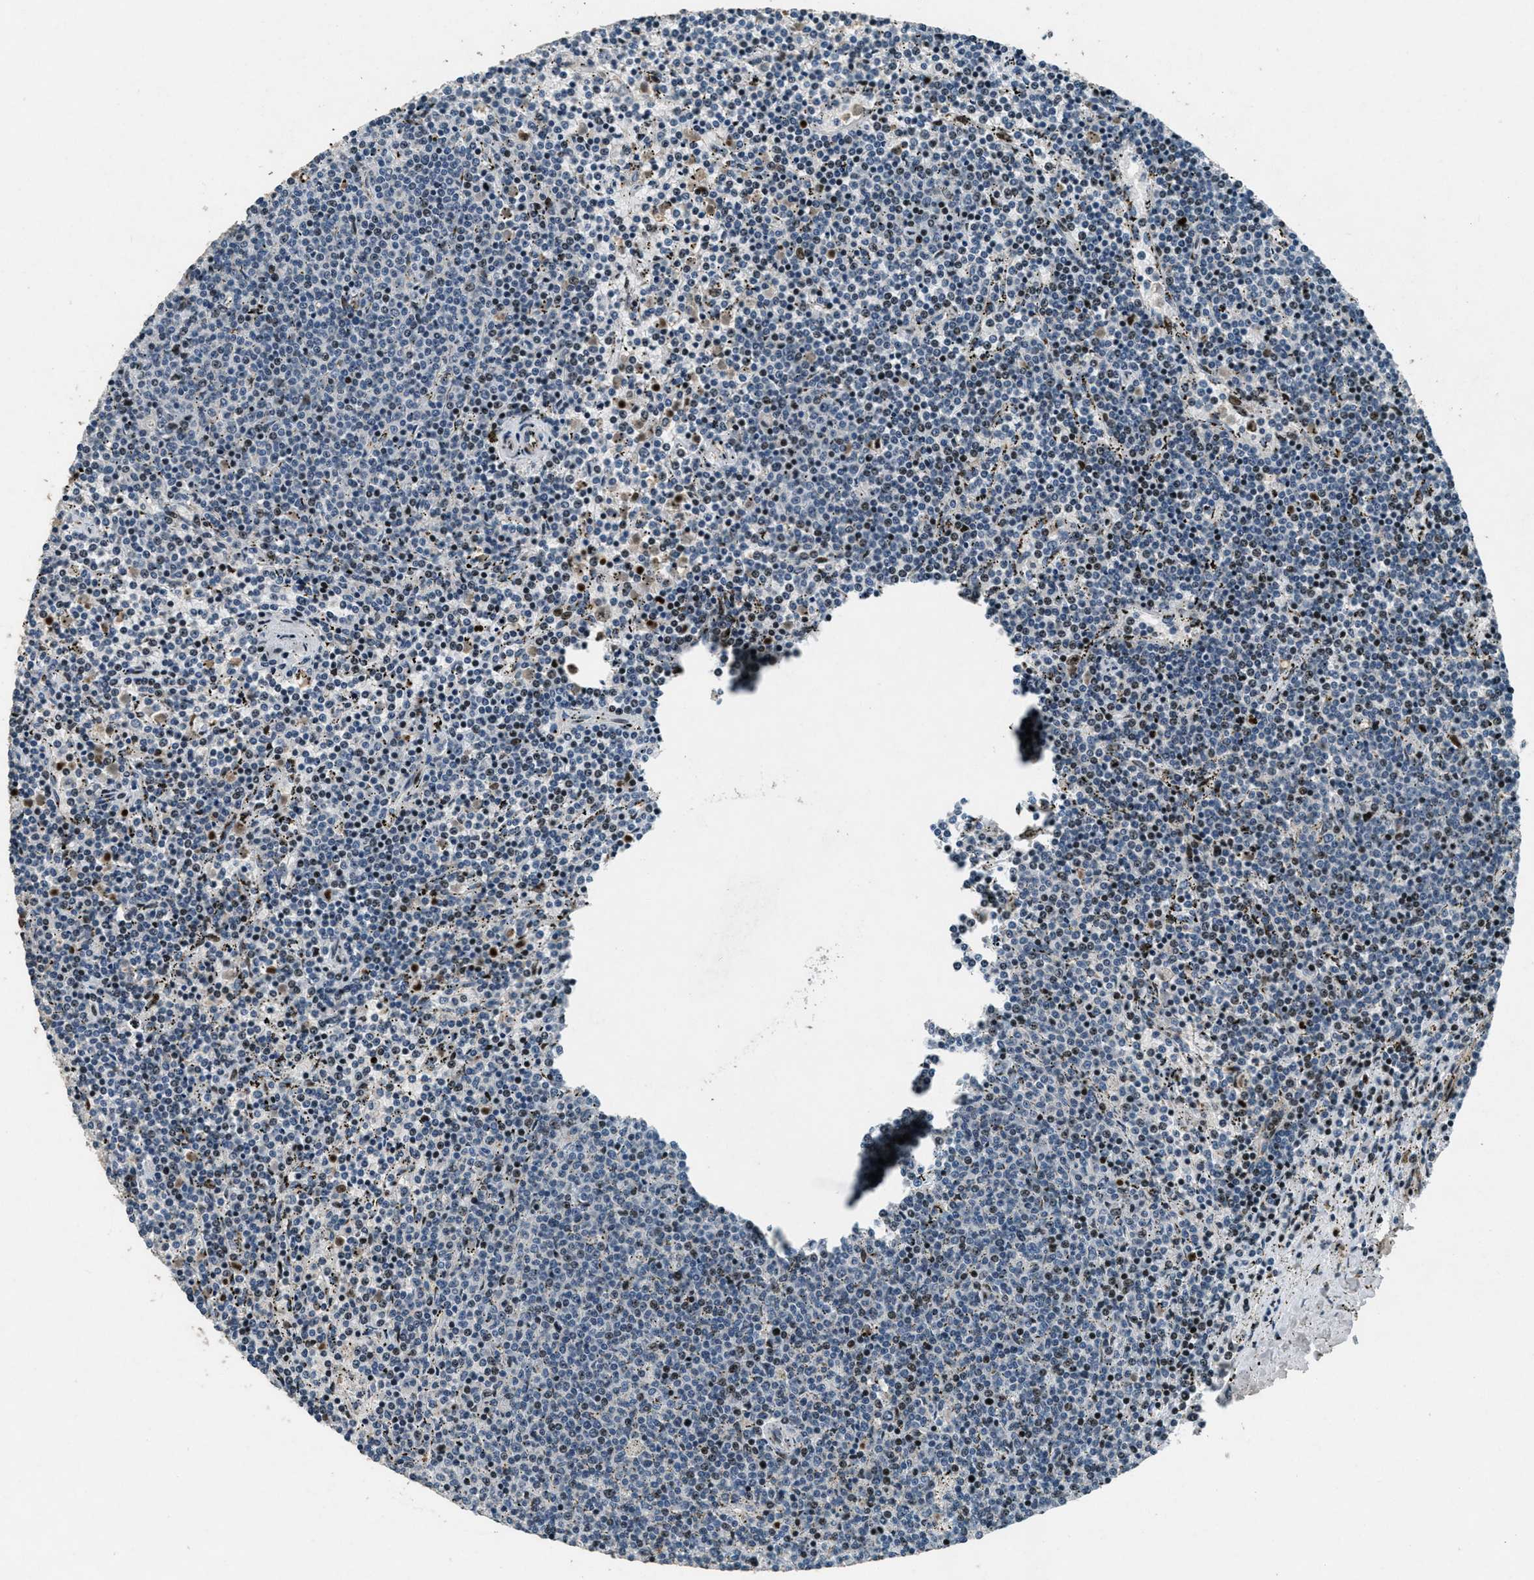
{"staining": {"intensity": "moderate", "quantity": "25%-75%", "location": "nuclear"}, "tissue": "lymphoma", "cell_type": "Tumor cells", "image_type": "cancer", "snomed": [{"axis": "morphology", "description": "Malignant lymphoma, non-Hodgkin's type, Low grade"}, {"axis": "topography", "description": "Spleen"}], "caption": "IHC (DAB) staining of human low-grade malignant lymphoma, non-Hodgkin's type demonstrates moderate nuclear protein positivity in approximately 25%-75% of tumor cells. (DAB = brown stain, brightfield microscopy at high magnification).", "gene": "GPC6", "patient": {"sex": "female", "age": 50}}